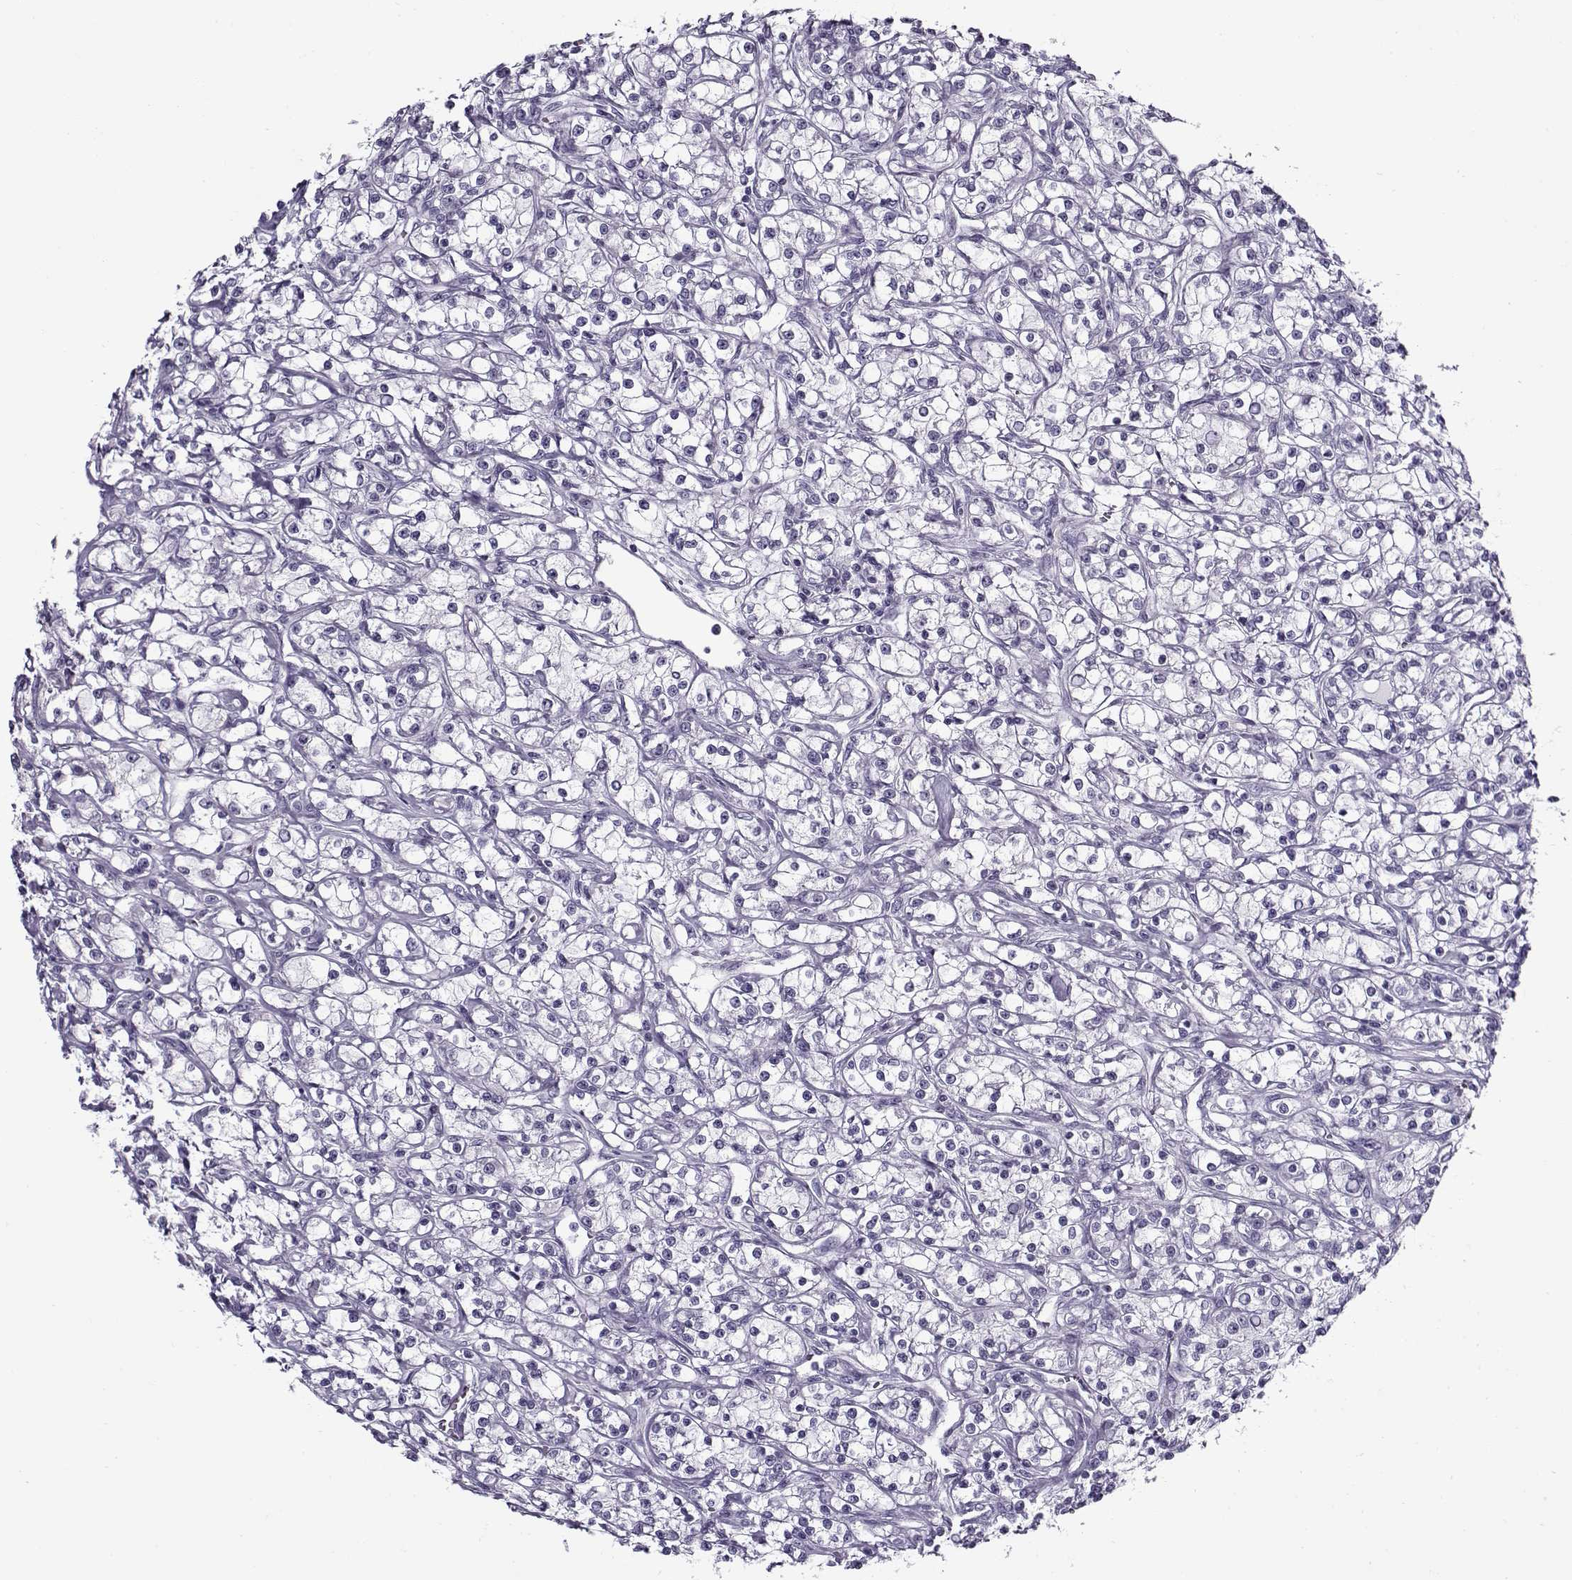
{"staining": {"intensity": "negative", "quantity": "none", "location": "none"}, "tissue": "renal cancer", "cell_type": "Tumor cells", "image_type": "cancer", "snomed": [{"axis": "morphology", "description": "Adenocarcinoma, NOS"}, {"axis": "topography", "description": "Kidney"}], "caption": "The histopathology image exhibits no staining of tumor cells in renal cancer. Nuclei are stained in blue.", "gene": "GAGE2A", "patient": {"sex": "female", "age": 59}}